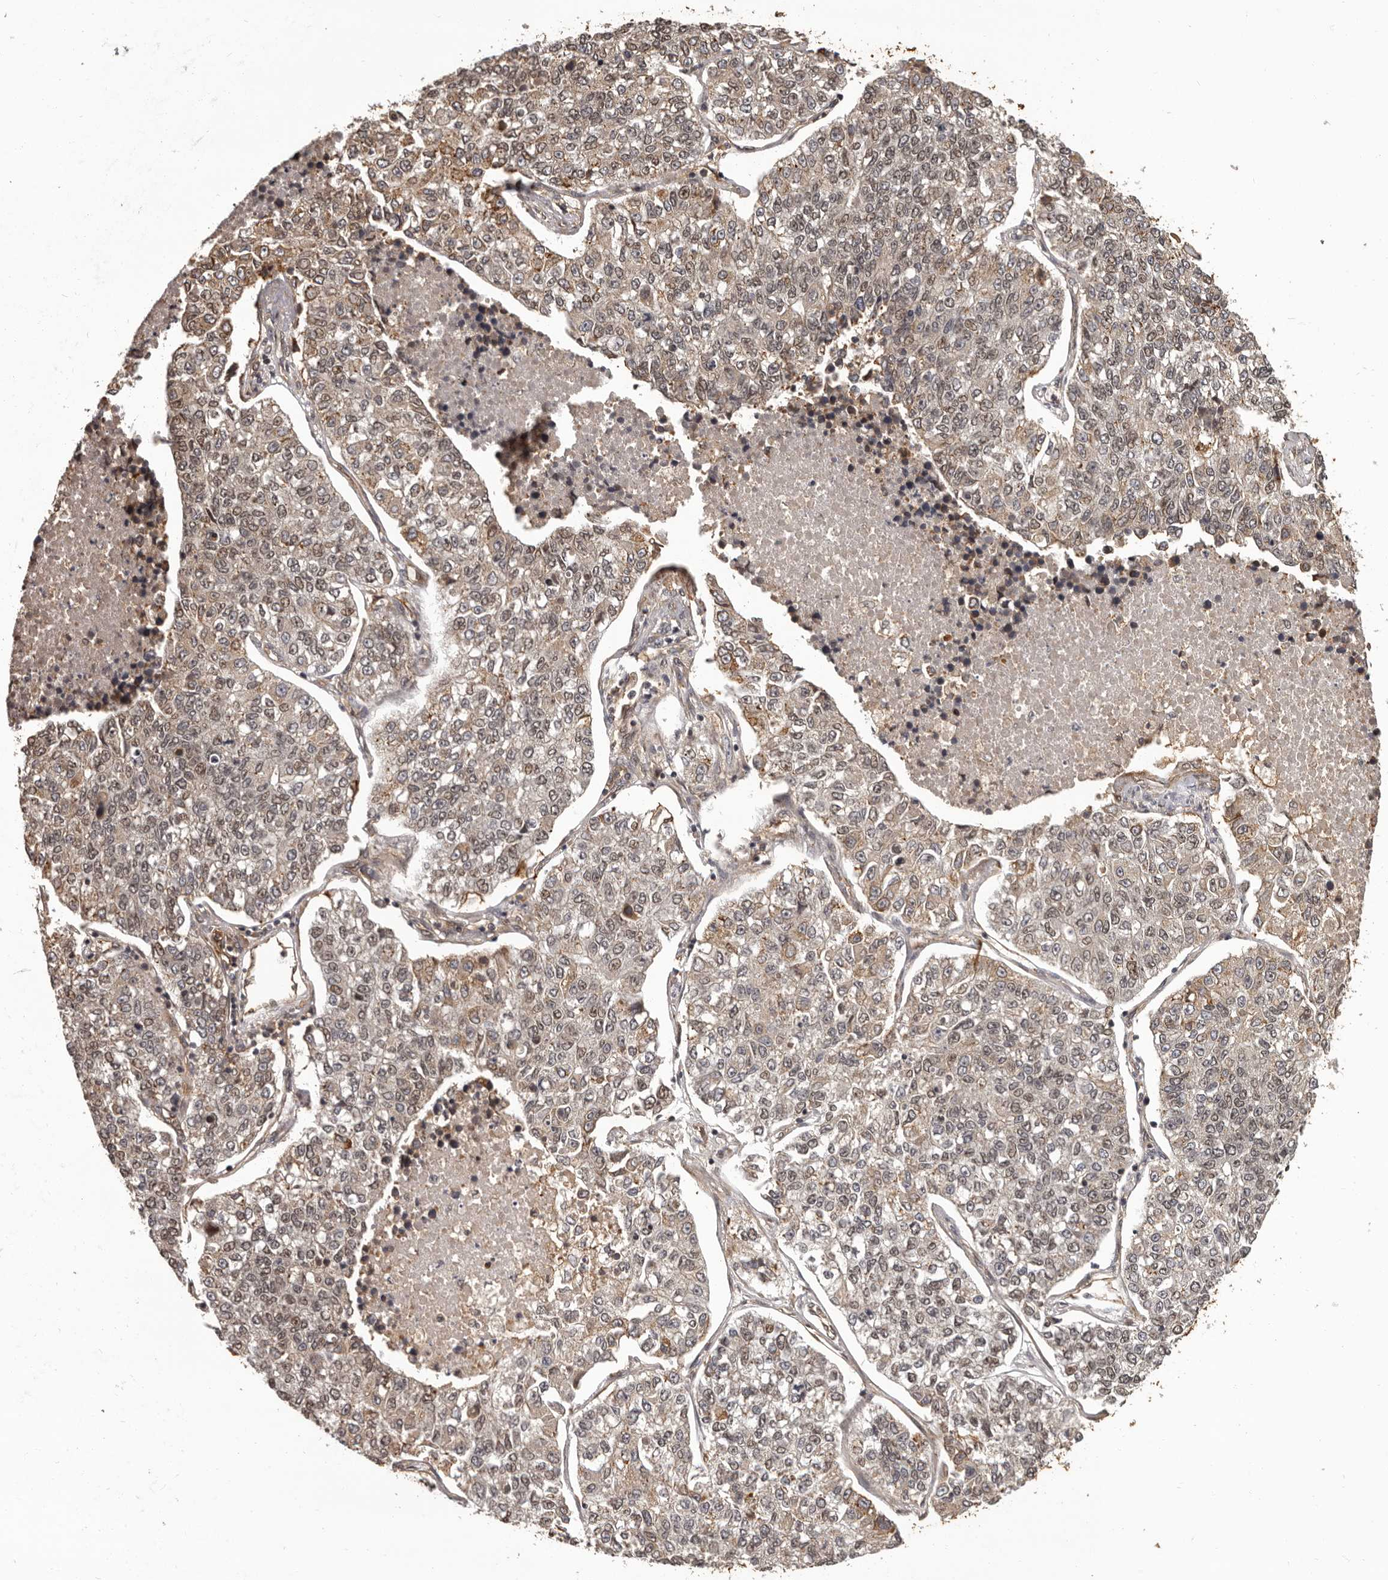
{"staining": {"intensity": "weak", "quantity": "25%-75%", "location": "cytoplasmic/membranous,nuclear"}, "tissue": "lung cancer", "cell_type": "Tumor cells", "image_type": "cancer", "snomed": [{"axis": "morphology", "description": "Adenocarcinoma, NOS"}, {"axis": "topography", "description": "Lung"}], "caption": "Tumor cells reveal low levels of weak cytoplasmic/membranous and nuclear positivity in about 25%-75% of cells in human lung adenocarcinoma.", "gene": "SLITRK6", "patient": {"sex": "male", "age": 49}}